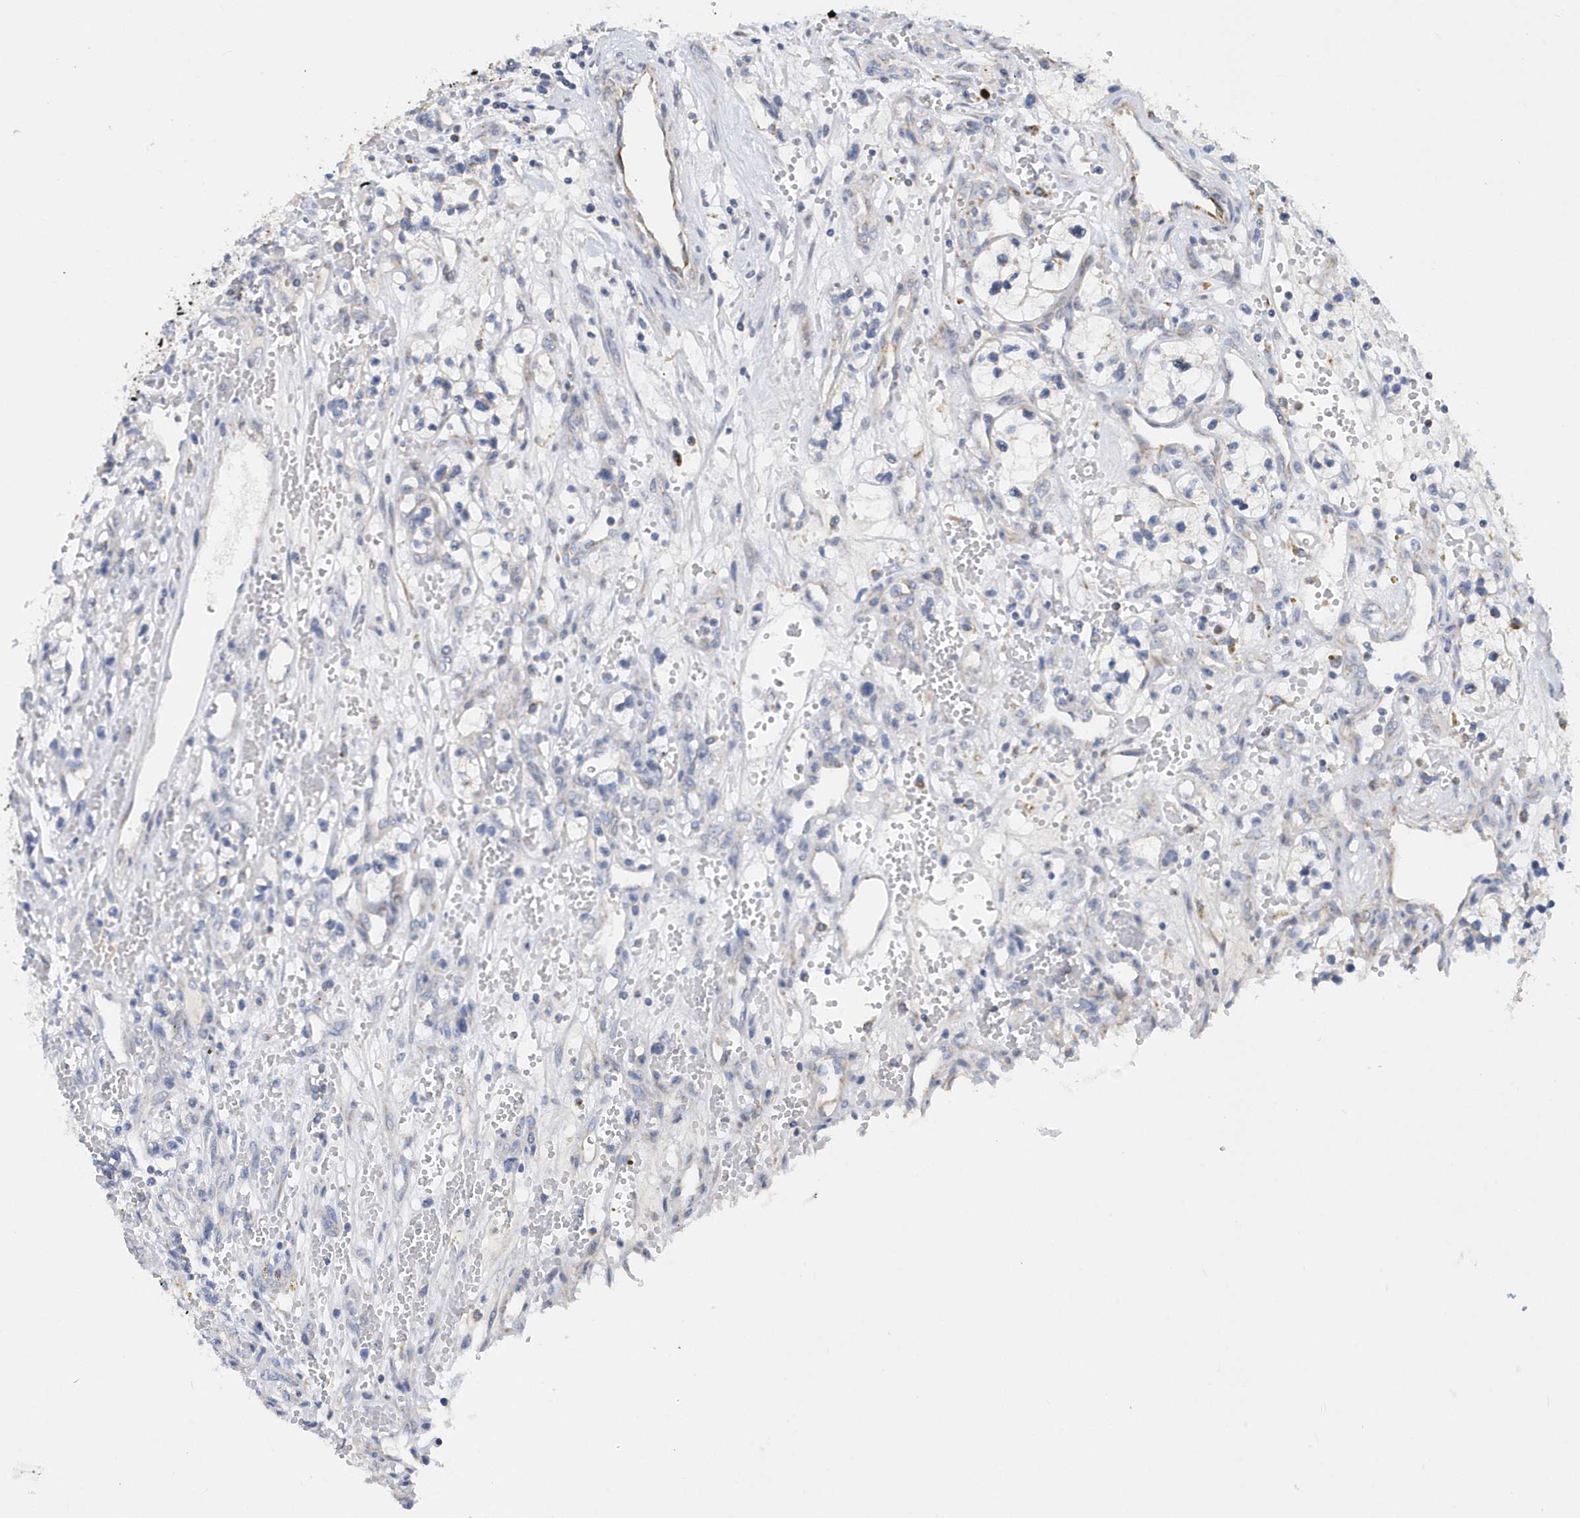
{"staining": {"intensity": "negative", "quantity": "none", "location": "none"}, "tissue": "renal cancer", "cell_type": "Tumor cells", "image_type": "cancer", "snomed": [{"axis": "morphology", "description": "Adenocarcinoma, NOS"}, {"axis": "topography", "description": "Kidney"}], "caption": "The IHC histopathology image has no significant staining in tumor cells of renal cancer (adenocarcinoma) tissue. (DAB IHC visualized using brightfield microscopy, high magnification).", "gene": "VWA5B2", "patient": {"sex": "female", "age": 57}}